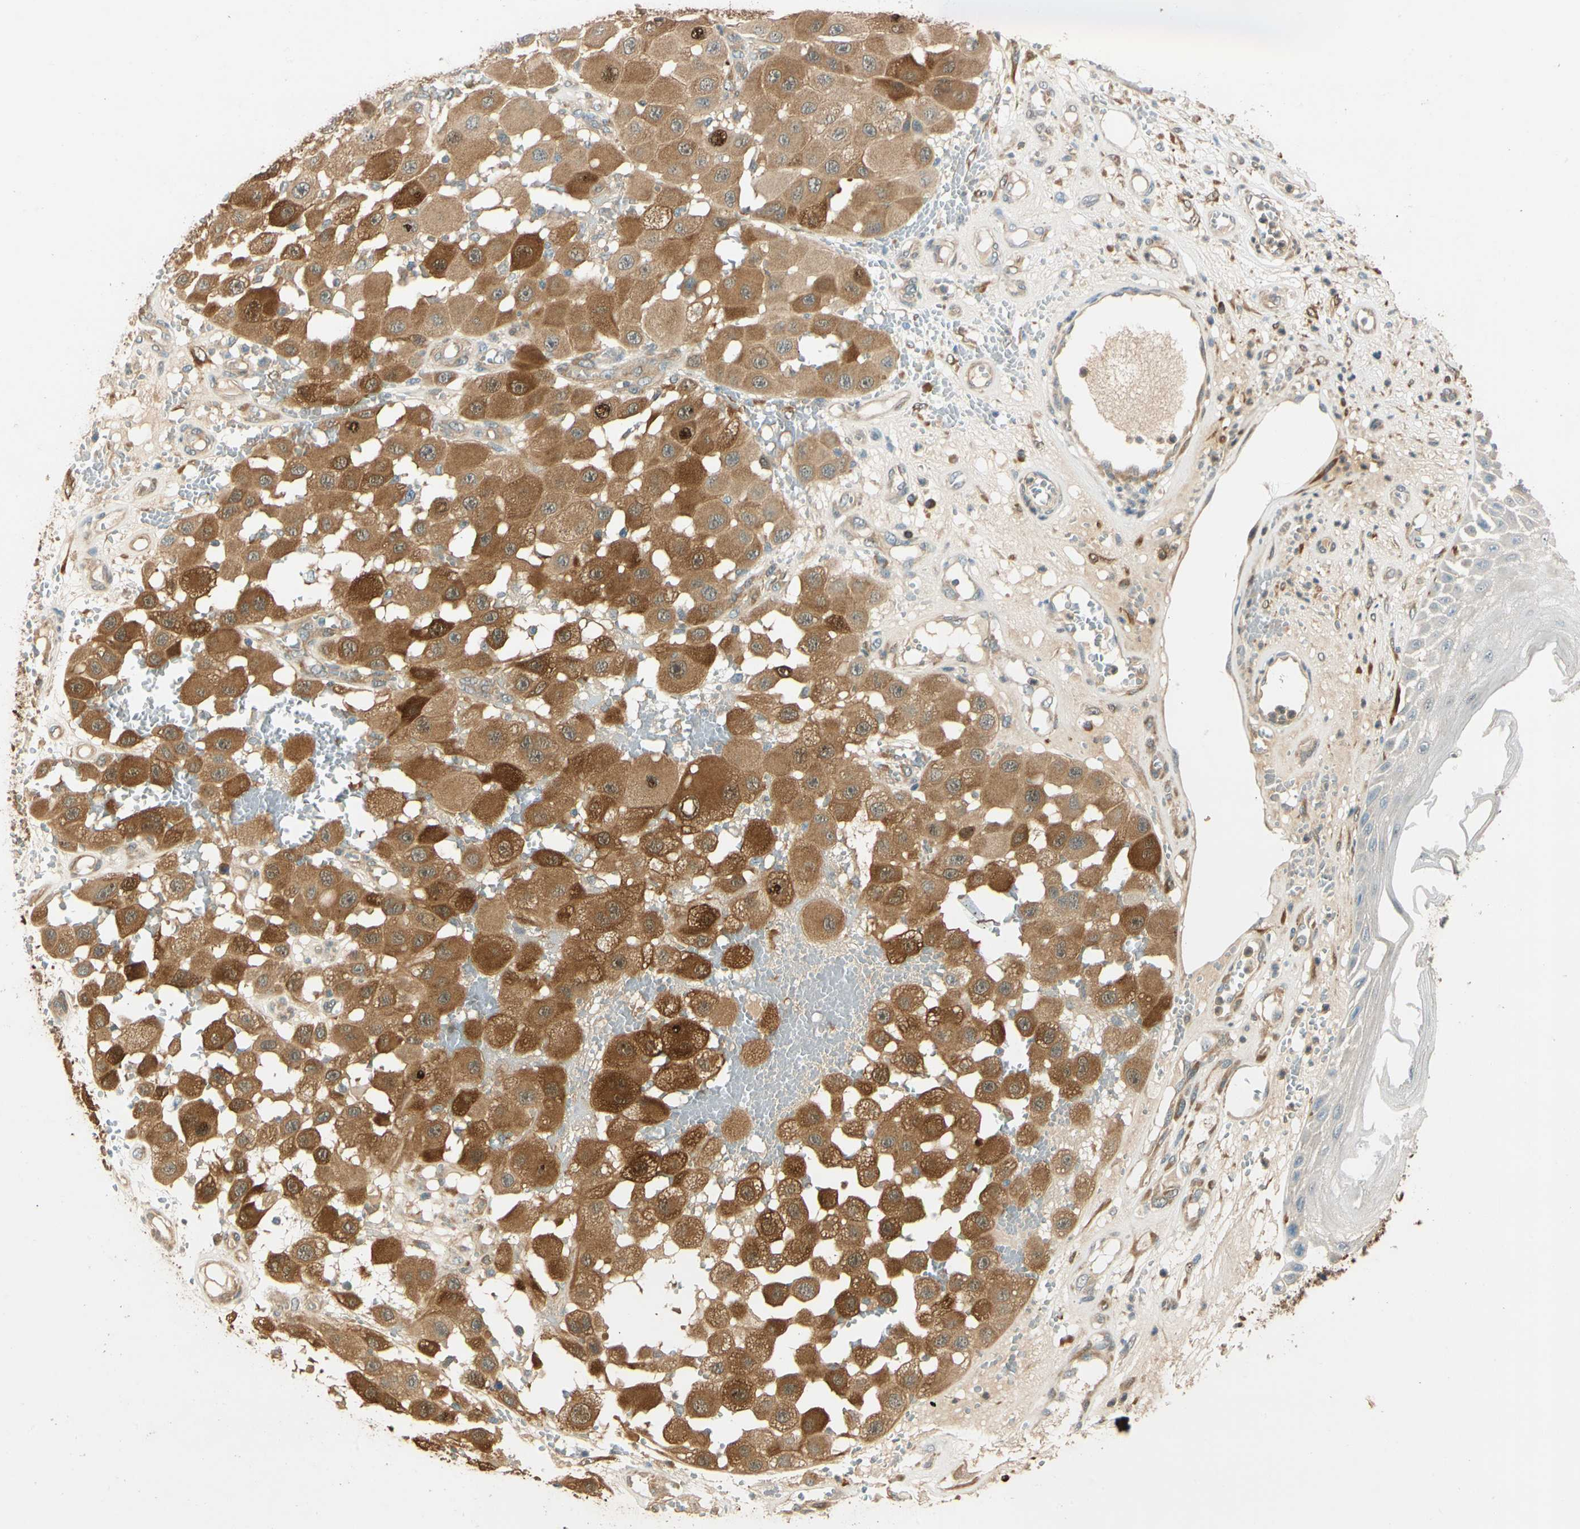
{"staining": {"intensity": "strong", "quantity": ">75%", "location": "cytoplasmic/membranous"}, "tissue": "melanoma", "cell_type": "Tumor cells", "image_type": "cancer", "snomed": [{"axis": "morphology", "description": "Malignant melanoma, NOS"}, {"axis": "topography", "description": "Skin"}], "caption": "A high amount of strong cytoplasmic/membranous expression is appreciated in approximately >75% of tumor cells in melanoma tissue. The staining was performed using DAB to visualize the protein expression in brown, while the nuclei were stained in blue with hematoxylin (Magnification: 20x).", "gene": "WIPI1", "patient": {"sex": "female", "age": 81}}